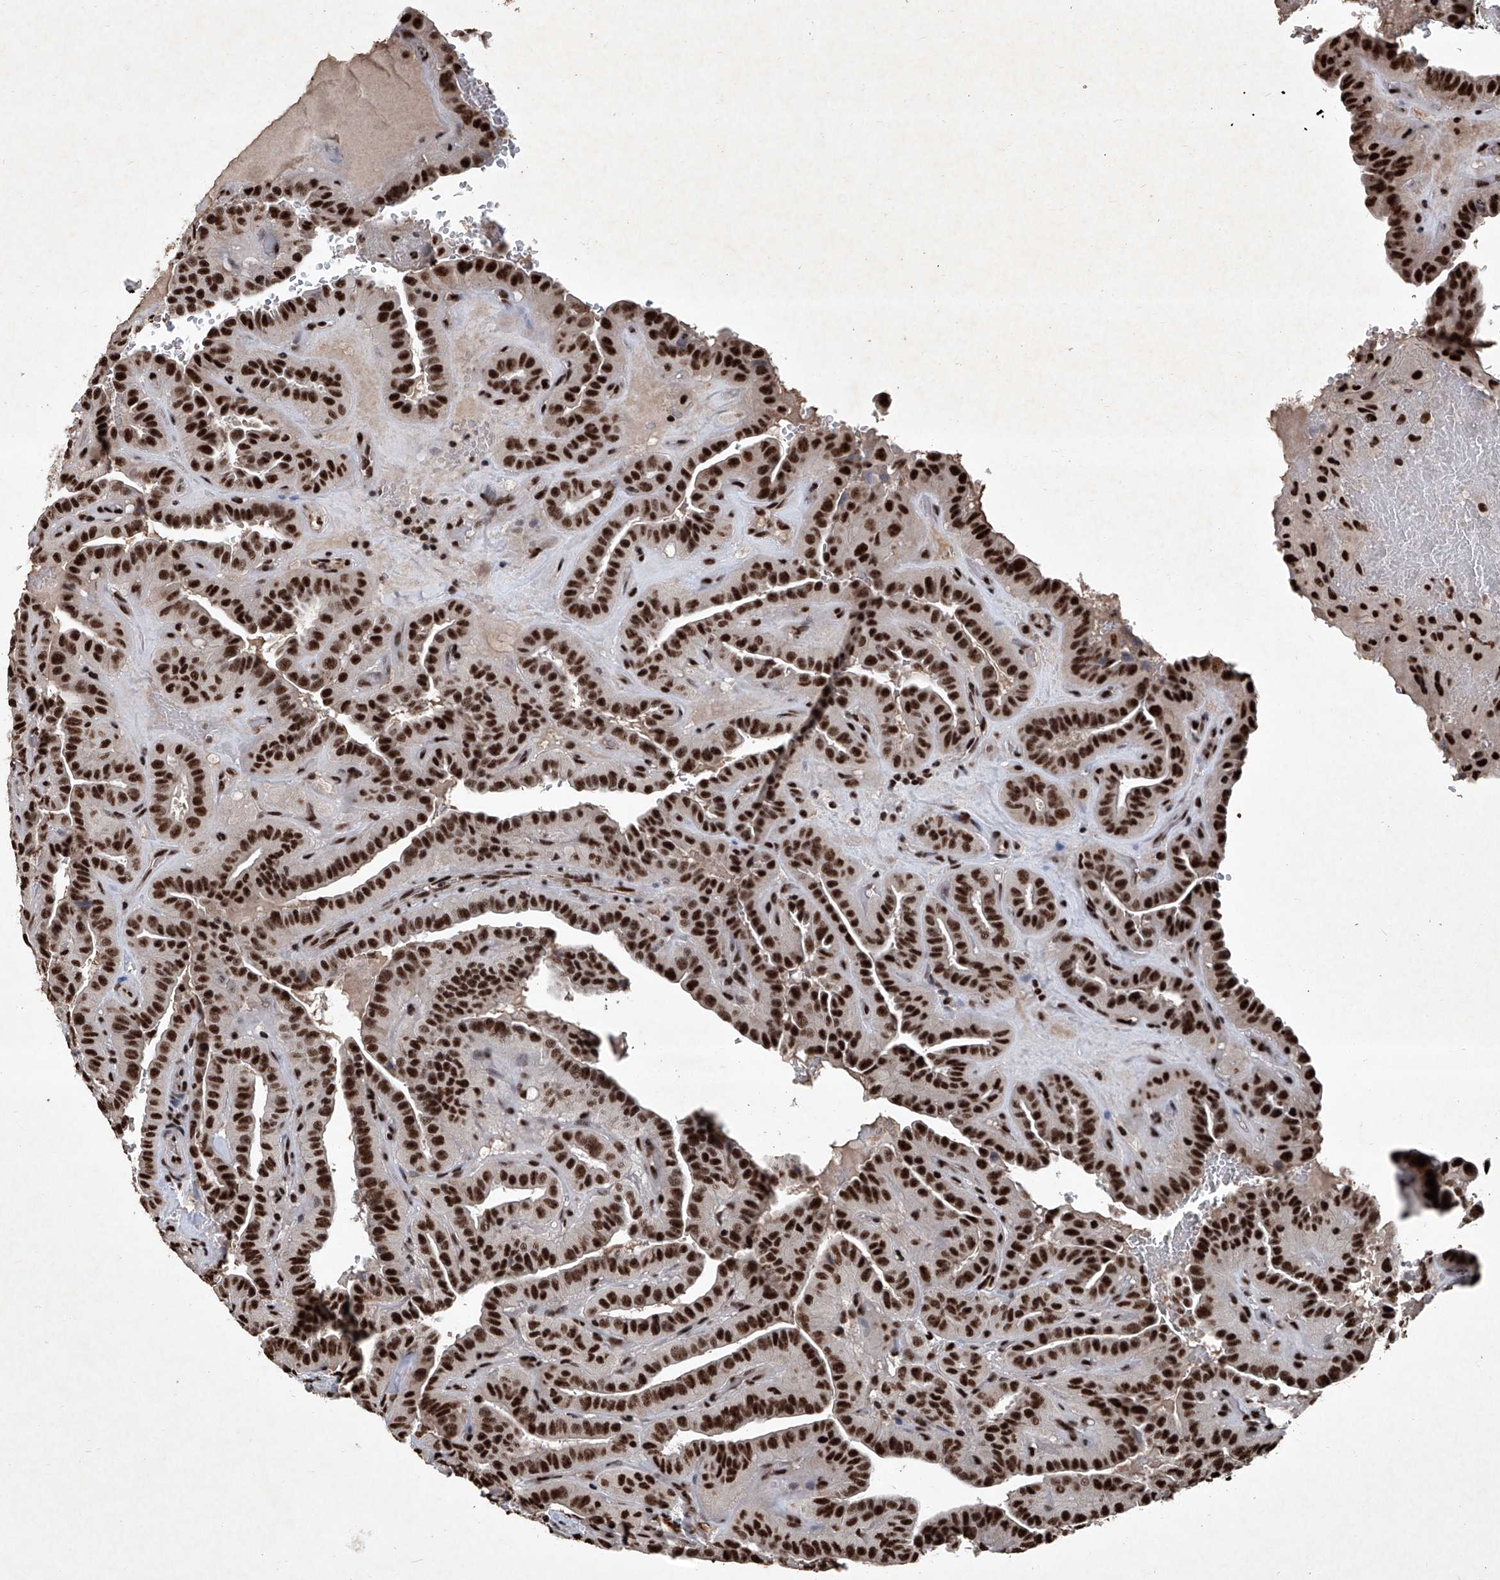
{"staining": {"intensity": "strong", "quantity": ">75%", "location": "nuclear"}, "tissue": "thyroid cancer", "cell_type": "Tumor cells", "image_type": "cancer", "snomed": [{"axis": "morphology", "description": "Papillary adenocarcinoma, NOS"}, {"axis": "topography", "description": "Thyroid gland"}], "caption": "A brown stain highlights strong nuclear positivity of a protein in thyroid cancer (papillary adenocarcinoma) tumor cells.", "gene": "DDX39B", "patient": {"sex": "male", "age": 77}}